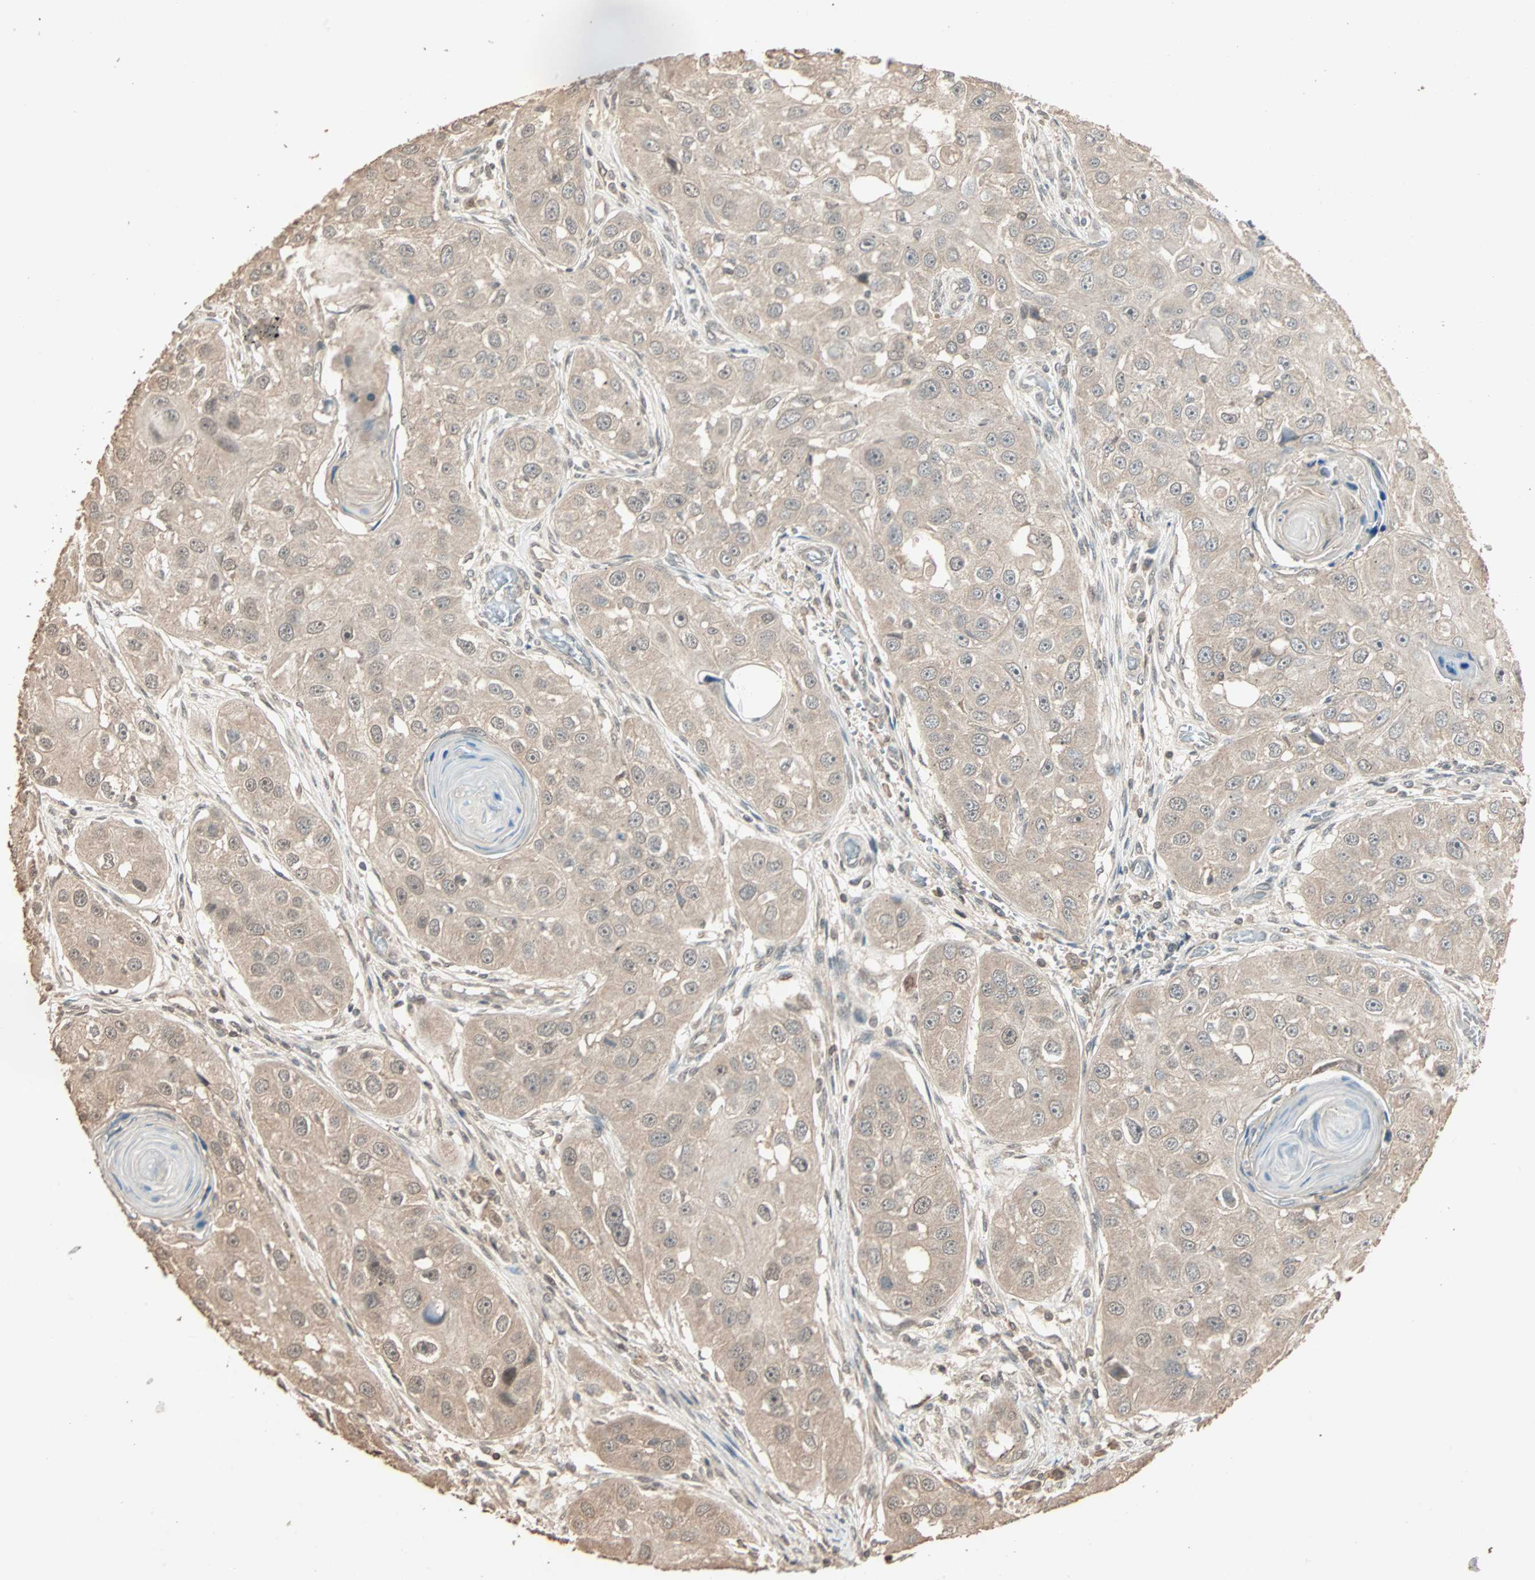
{"staining": {"intensity": "weak", "quantity": ">75%", "location": "cytoplasmic/membranous,nuclear"}, "tissue": "head and neck cancer", "cell_type": "Tumor cells", "image_type": "cancer", "snomed": [{"axis": "morphology", "description": "Normal tissue, NOS"}, {"axis": "morphology", "description": "Squamous cell carcinoma, NOS"}, {"axis": "topography", "description": "Skeletal muscle"}, {"axis": "topography", "description": "Head-Neck"}], "caption": "Immunohistochemical staining of human squamous cell carcinoma (head and neck) shows low levels of weak cytoplasmic/membranous and nuclear staining in approximately >75% of tumor cells.", "gene": "ZBTB33", "patient": {"sex": "male", "age": 51}}